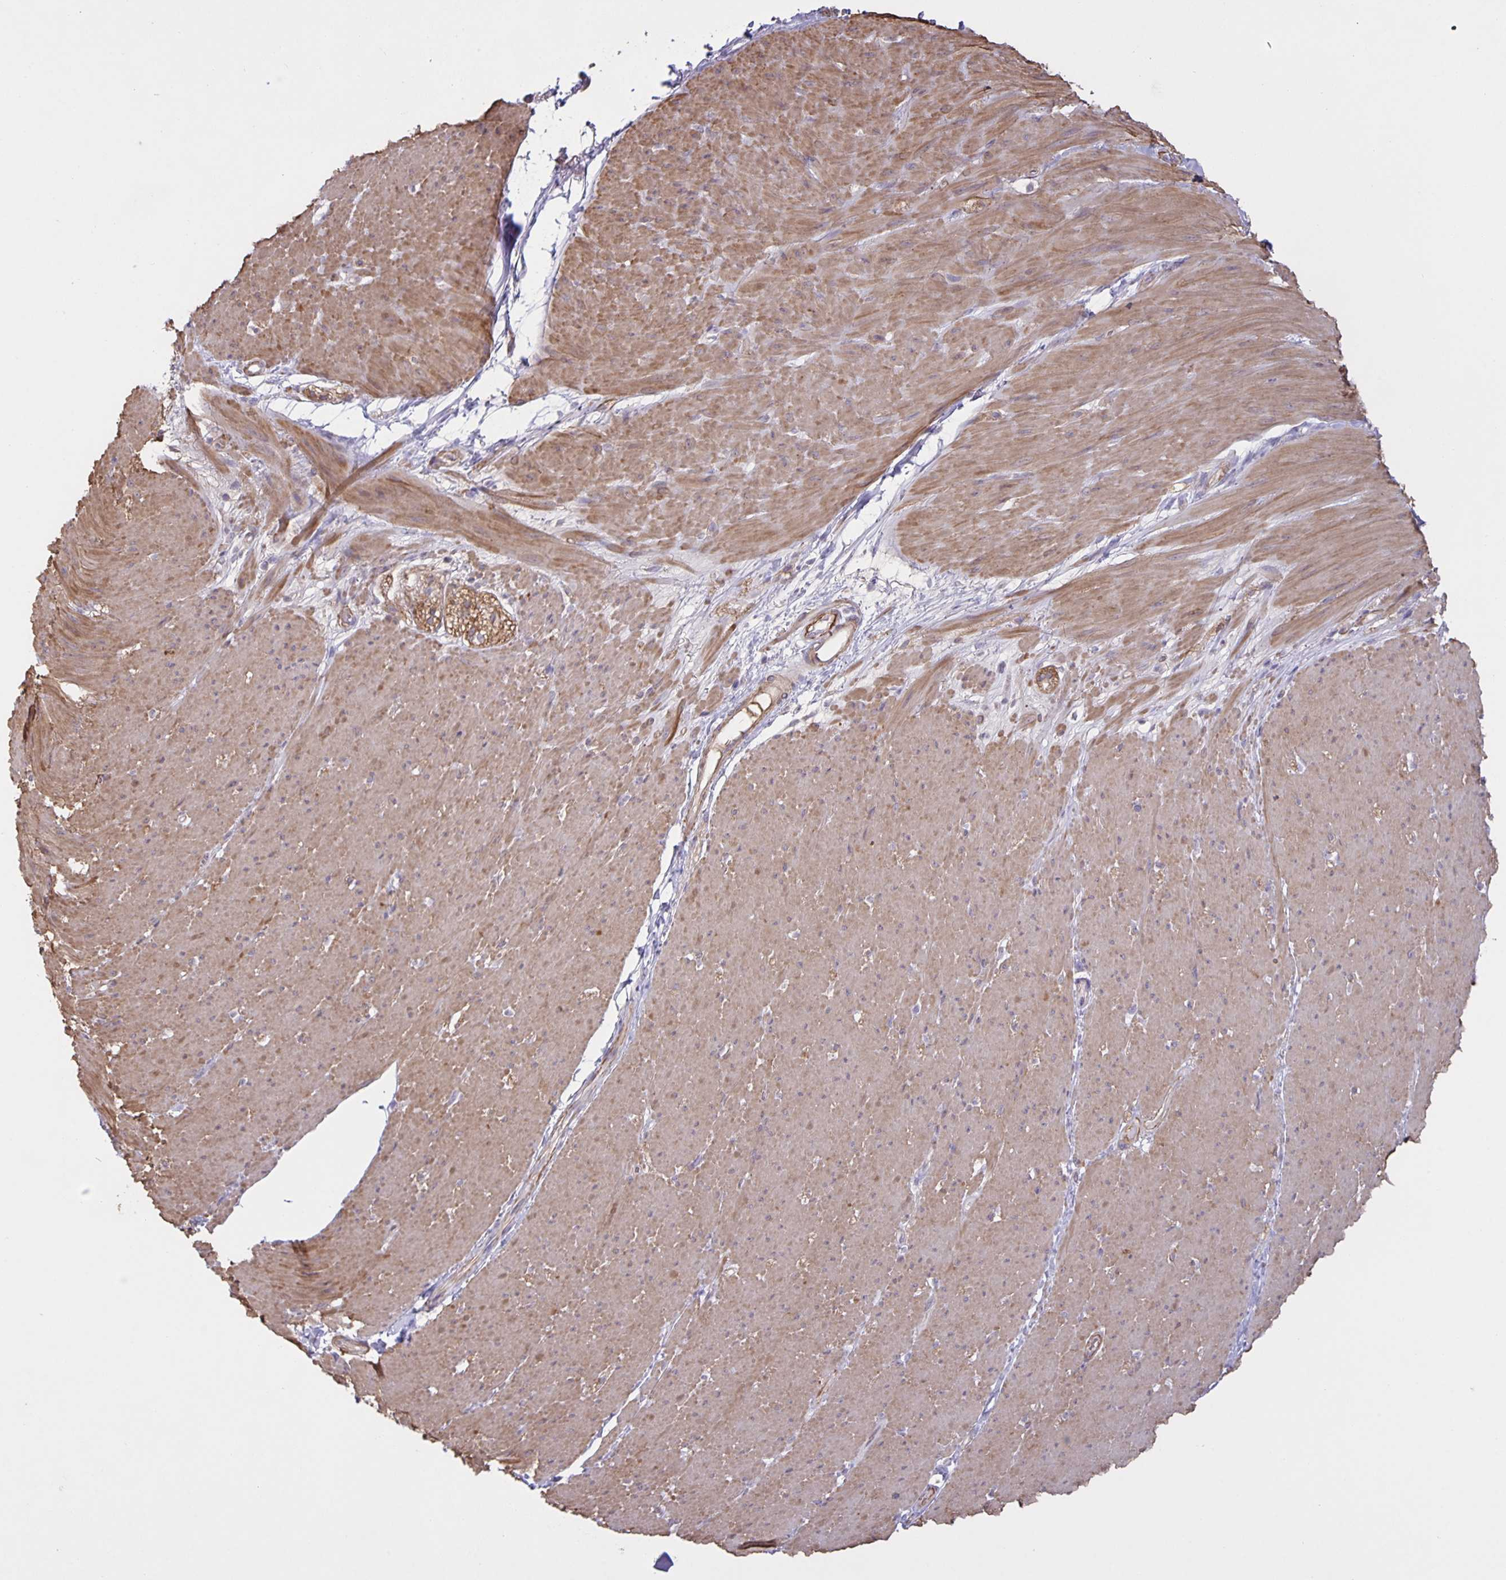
{"staining": {"intensity": "moderate", "quantity": ">75%", "location": "cytoplasmic/membranous"}, "tissue": "smooth muscle", "cell_type": "Smooth muscle cells", "image_type": "normal", "snomed": [{"axis": "morphology", "description": "Normal tissue, NOS"}, {"axis": "topography", "description": "Smooth muscle"}, {"axis": "topography", "description": "Rectum"}], "caption": "Immunohistochemistry micrograph of unremarkable smooth muscle stained for a protein (brown), which demonstrates medium levels of moderate cytoplasmic/membranous positivity in approximately >75% of smooth muscle cells.", "gene": "SRCIN1", "patient": {"sex": "male", "age": 53}}